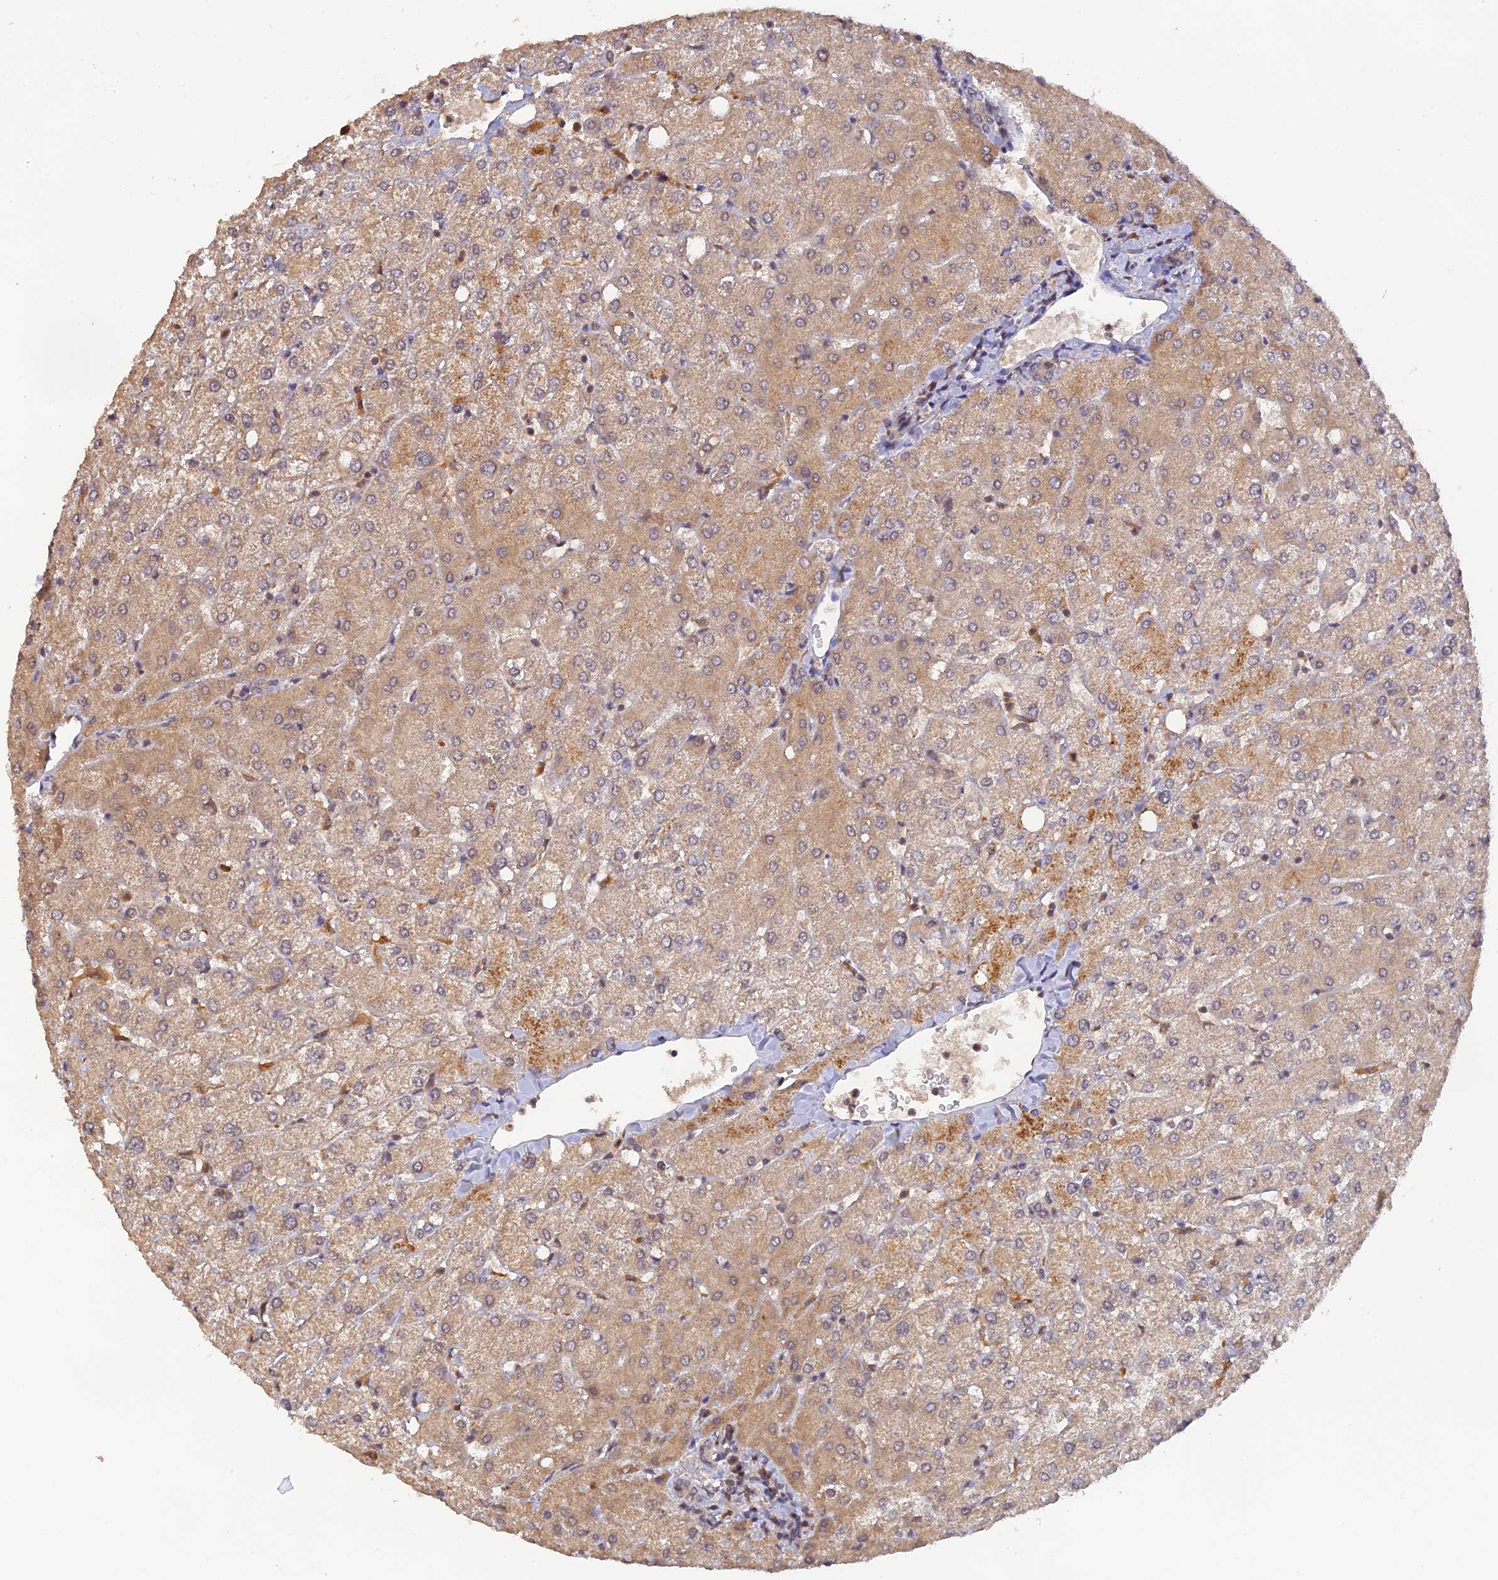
{"staining": {"intensity": "negative", "quantity": "none", "location": "none"}, "tissue": "liver", "cell_type": "Cholangiocytes", "image_type": "normal", "snomed": [{"axis": "morphology", "description": "Normal tissue, NOS"}, {"axis": "topography", "description": "Liver"}], "caption": "An IHC image of unremarkable liver is shown. There is no staining in cholangiocytes of liver.", "gene": "ZNF436", "patient": {"sex": "female", "age": 54}}